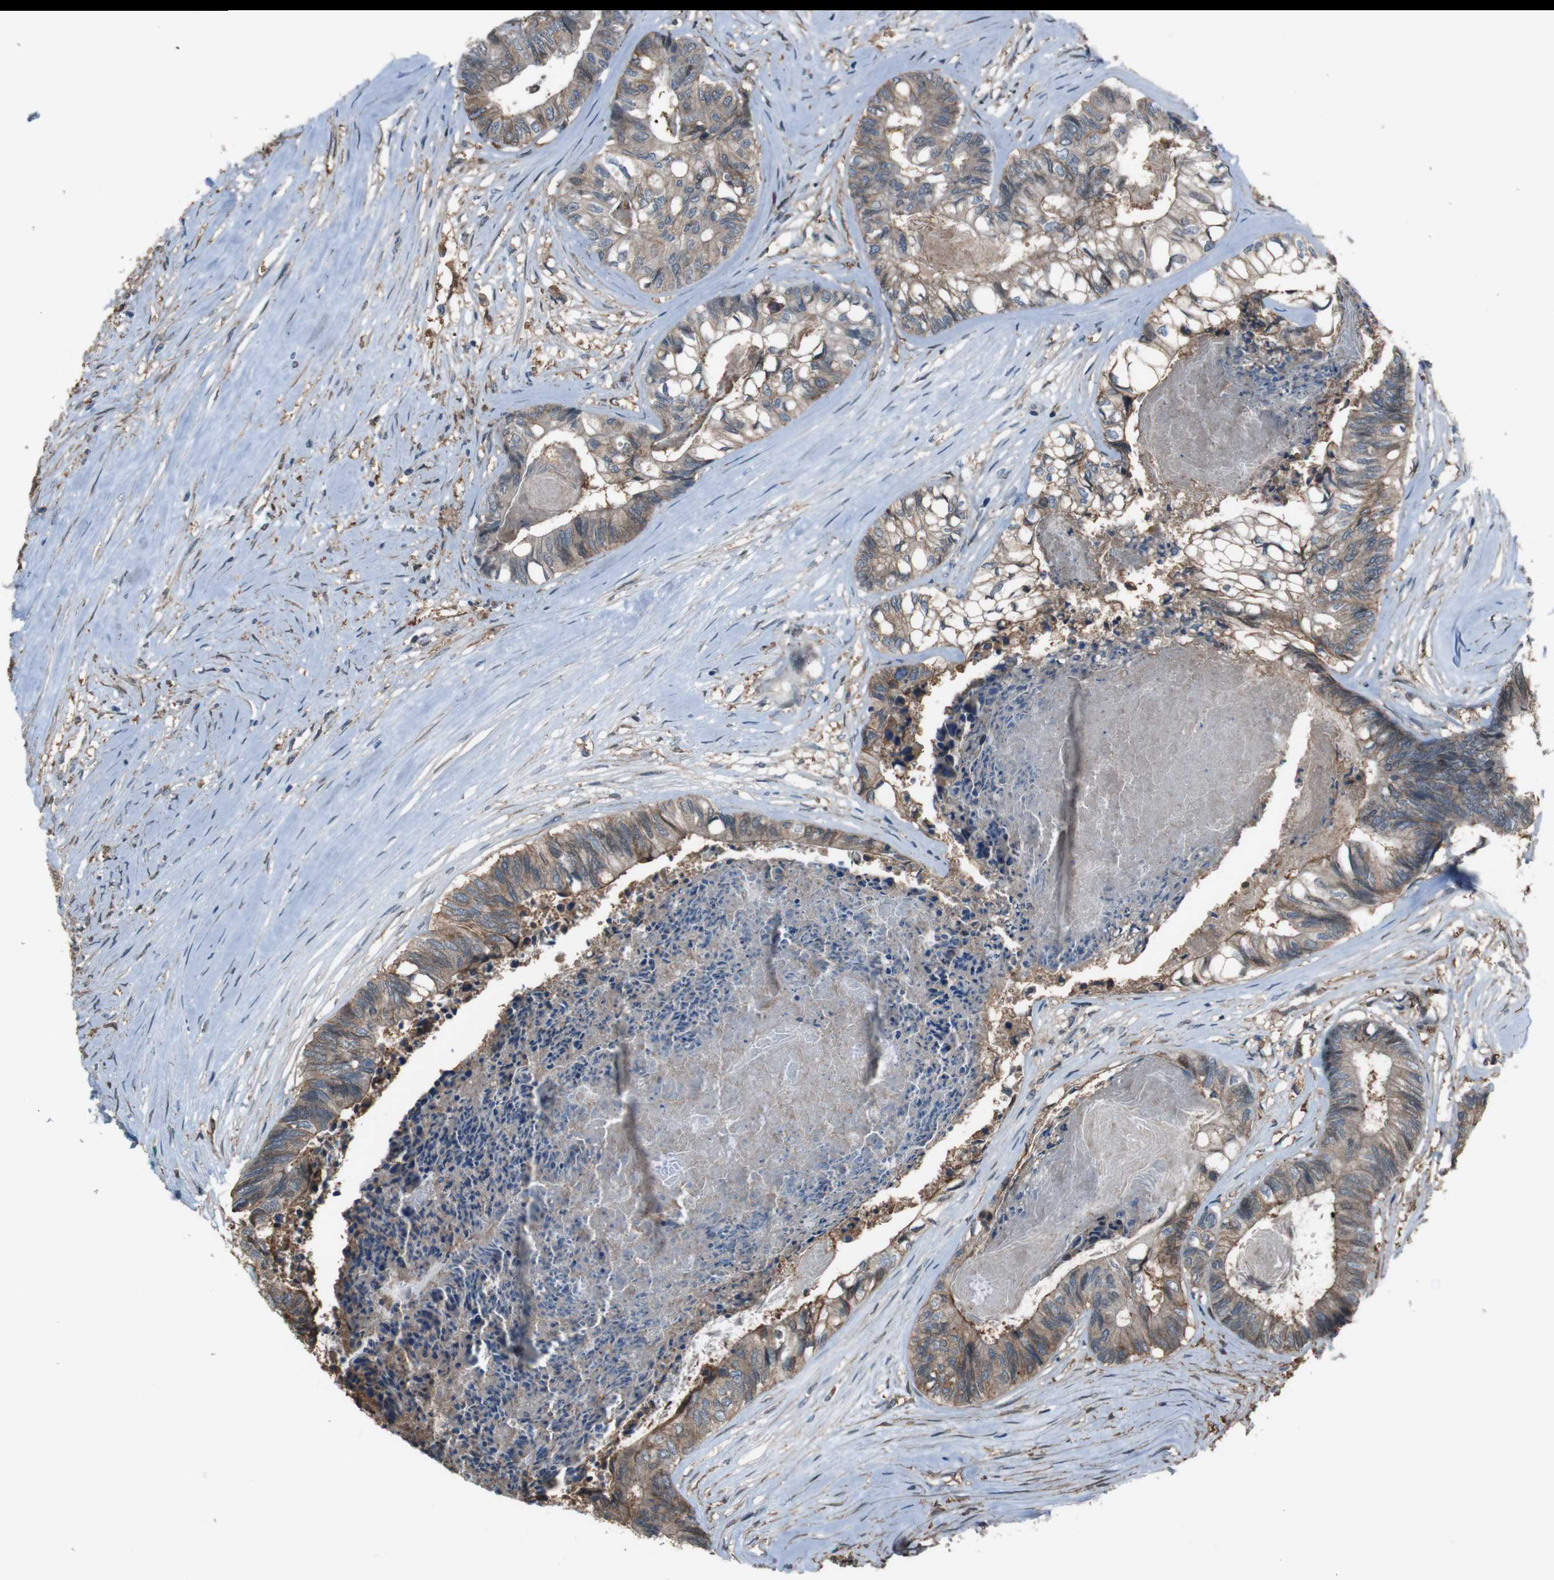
{"staining": {"intensity": "moderate", "quantity": "<25%", "location": "cytoplasmic/membranous"}, "tissue": "colorectal cancer", "cell_type": "Tumor cells", "image_type": "cancer", "snomed": [{"axis": "morphology", "description": "Adenocarcinoma, NOS"}, {"axis": "topography", "description": "Rectum"}], "caption": "This is an image of immunohistochemistry (IHC) staining of colorectal cancer, which shows moderate expression in the cytoplasmic/membranous of tumor cells.", "gene": "ATP2B1", "patient": {"sex": "male", "age": 63}}